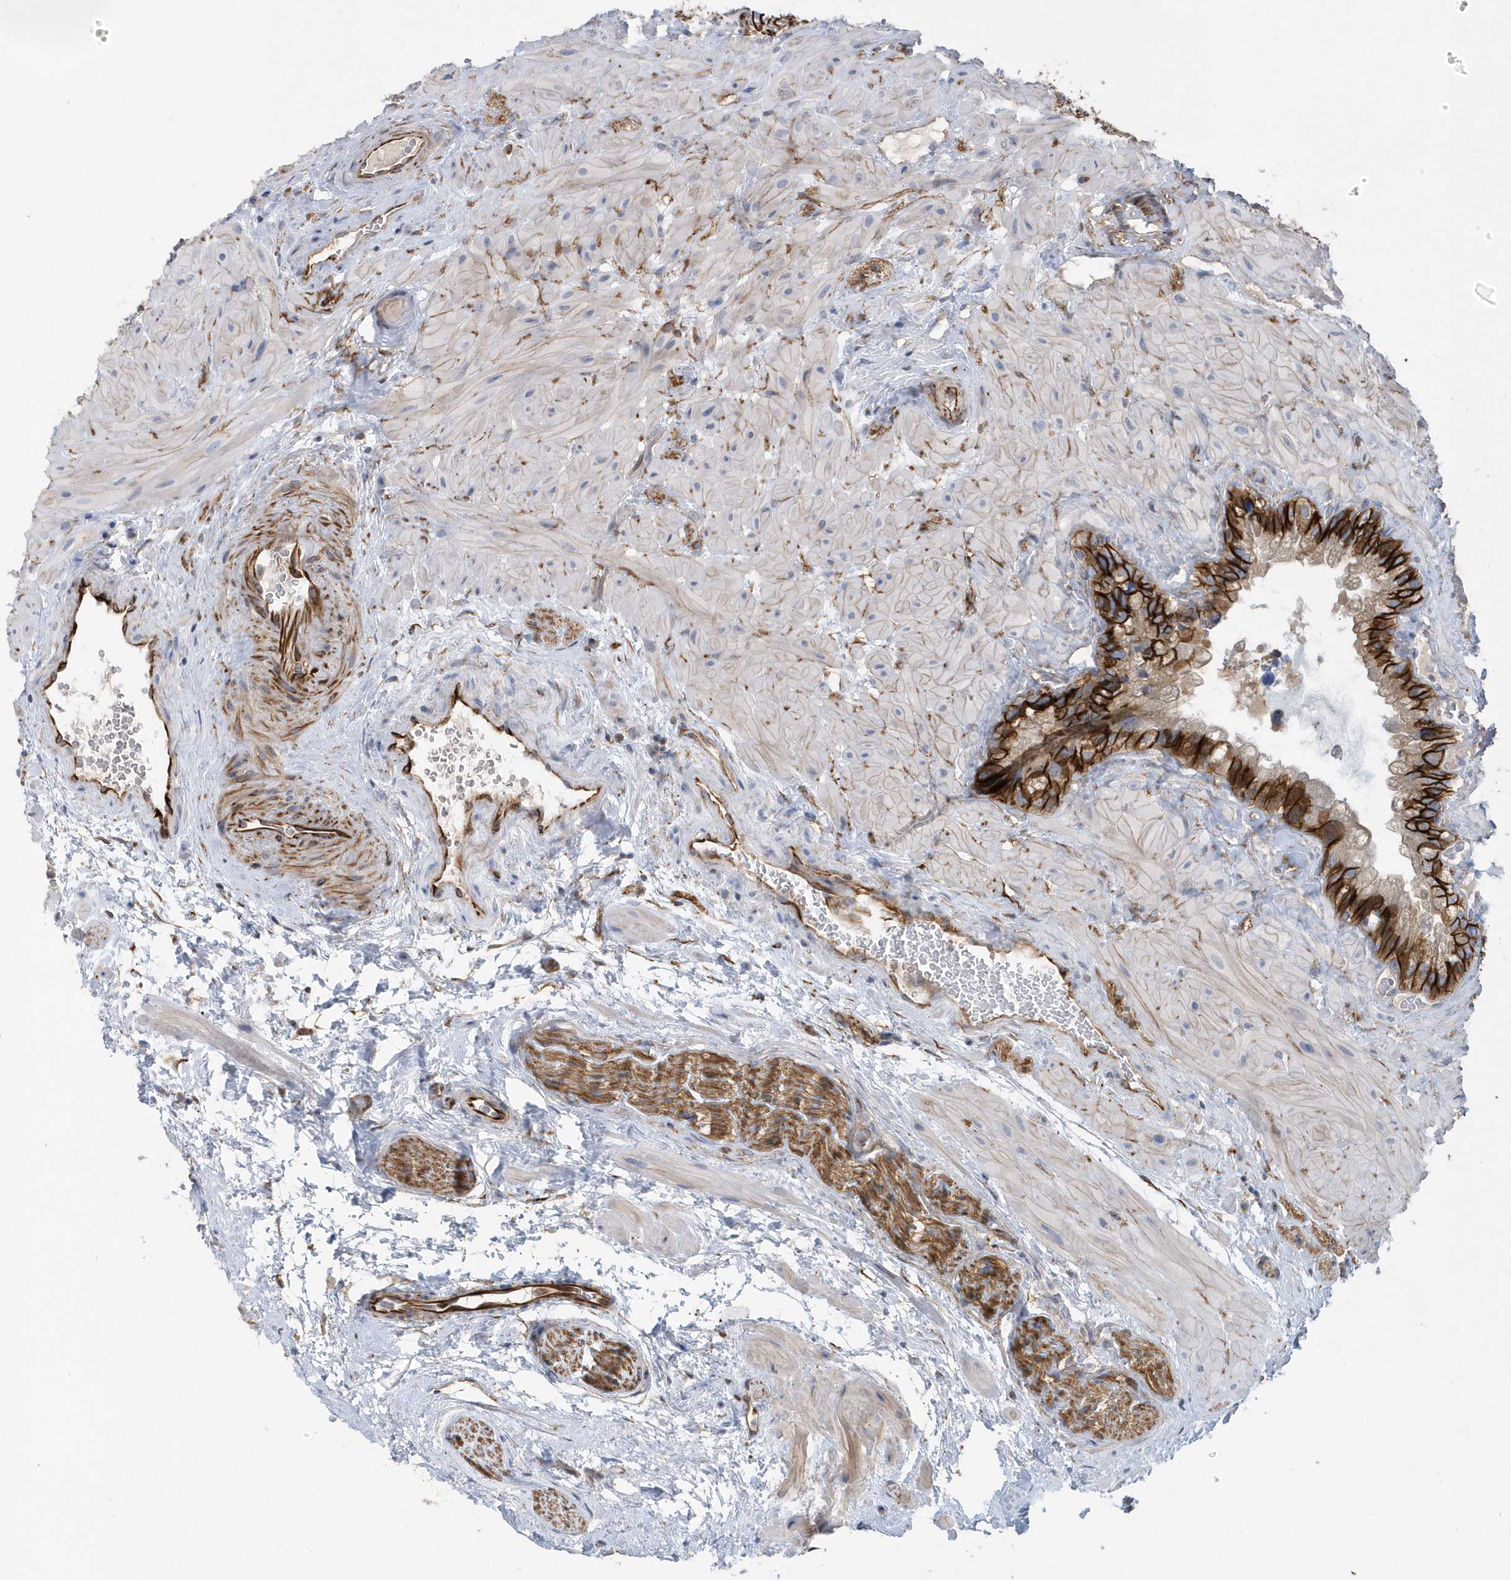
{"staining": {"intensity": "strong", "quantity": ">75%", "location": "cytoplasmic/membranous"}, "tissue": "seminal vesicle", "cell_type": "Glandular cells", "image_type": "normal", "snomed": [{"axis": "morphology", "description": "Normal tissue, NOS"}, {"axis": "topography", "description": "Prostate"}, {"axis": "topography", "description": "Seminal veicle"}], "caption": "Protein staining displays strong cytoplasmic/membranous expression in approximately >75% of glandular cells in unremarkable seminal vesicle.", "gene": "RAB17", "patient": {"sex": "male", "age": 68}}